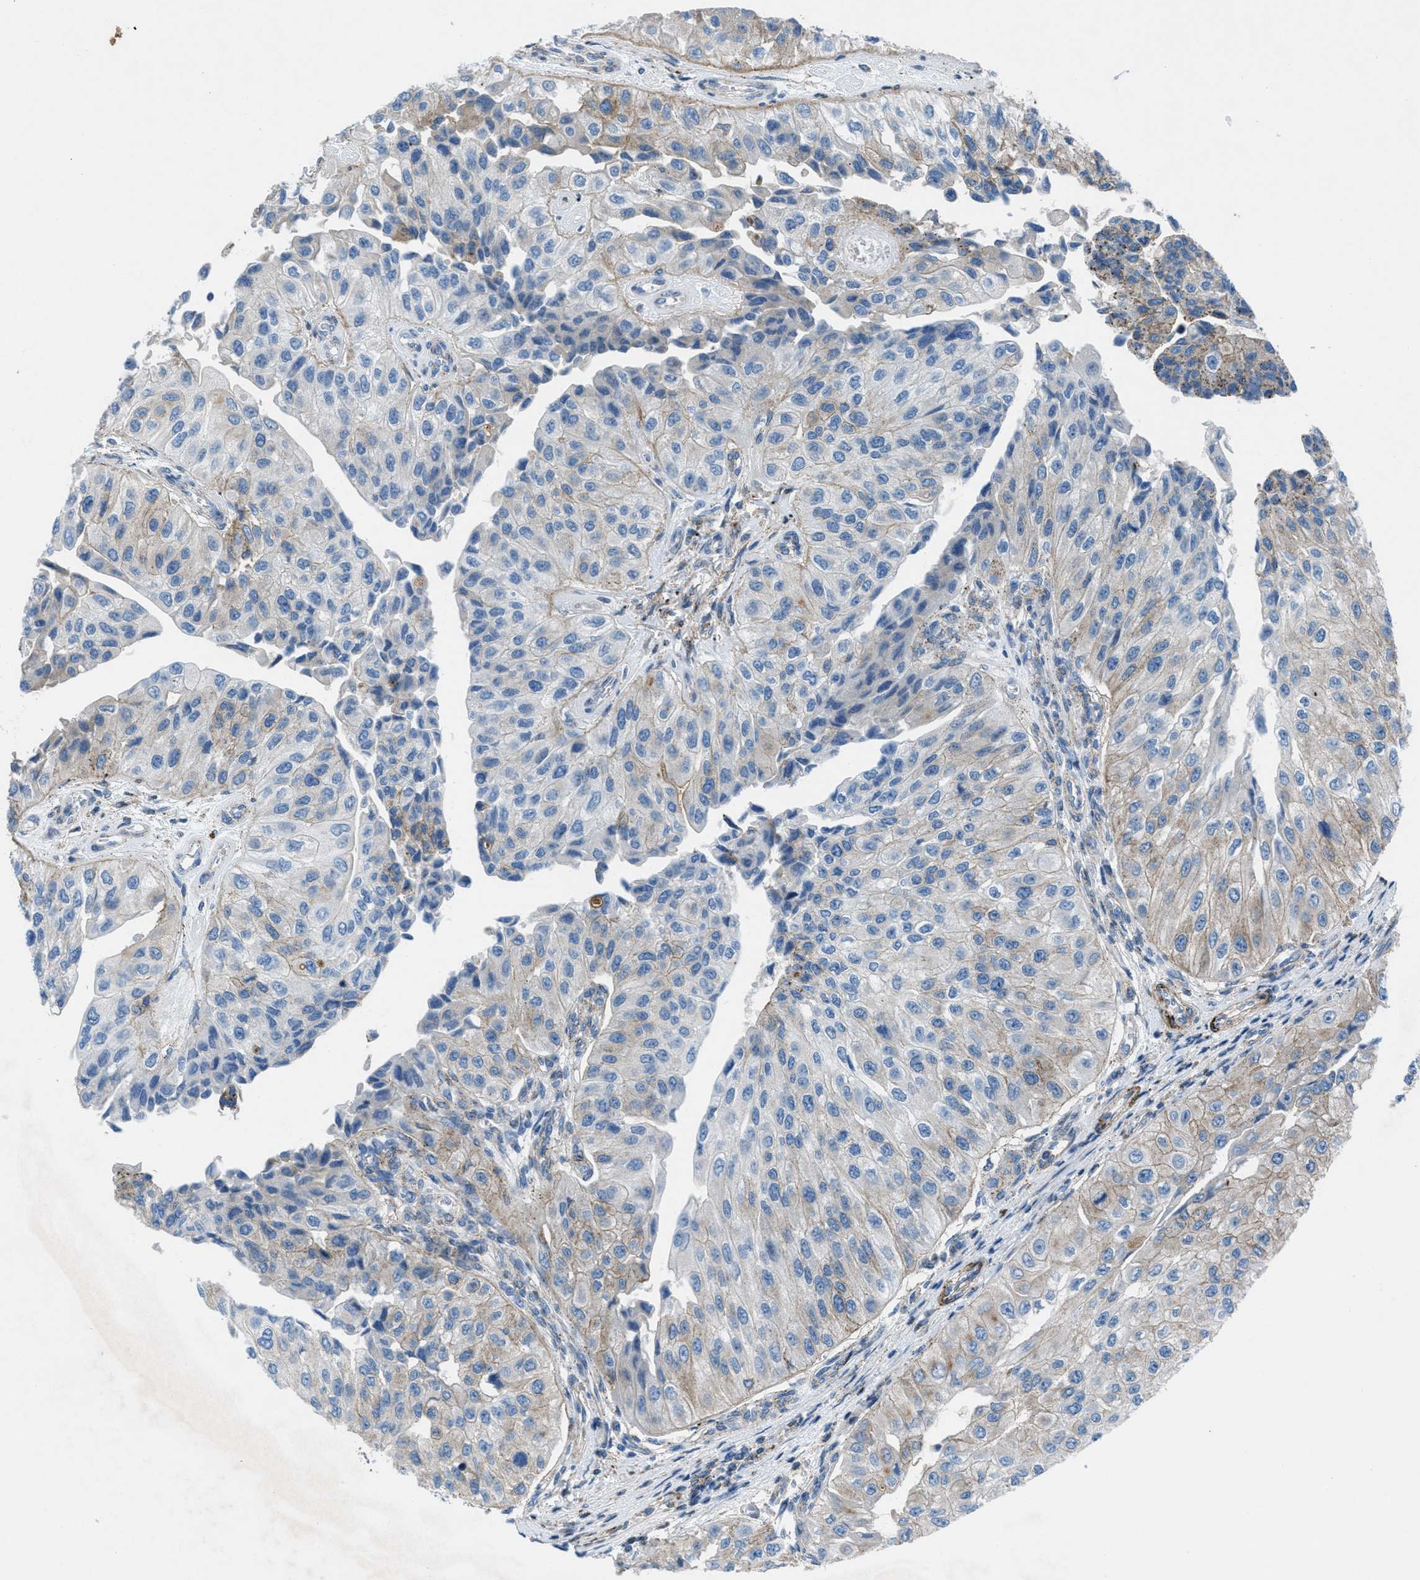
{"staining": {"intensity": "moderate", "quantity": "<25%", "location": "cytoplasmic/membranous"}, "tissue": "urothelial cancer", "cell_type": "Tumor cells", "image_type": "cancer", "snomed": [{"axis": "morphology", "description": "Urothelial carcinoma, High grade"}, {"axis": "topography", "description": "Kidney"}, {"axis": "topography", "description": "Urinary bladder"}], "caption": "Protein staining of urothelial cancer tissue exhibits moderate cytoplasmic/membranous staining in about <25% of tumor cells. (Stains: DAB (3,3'-diaminobenzidine) in brown, nuclei in blue, Microscopy: brightfield microscopy at high magnification).", "gene": "MFSD13A", "patient": {"sex": "male", "age": 77}}